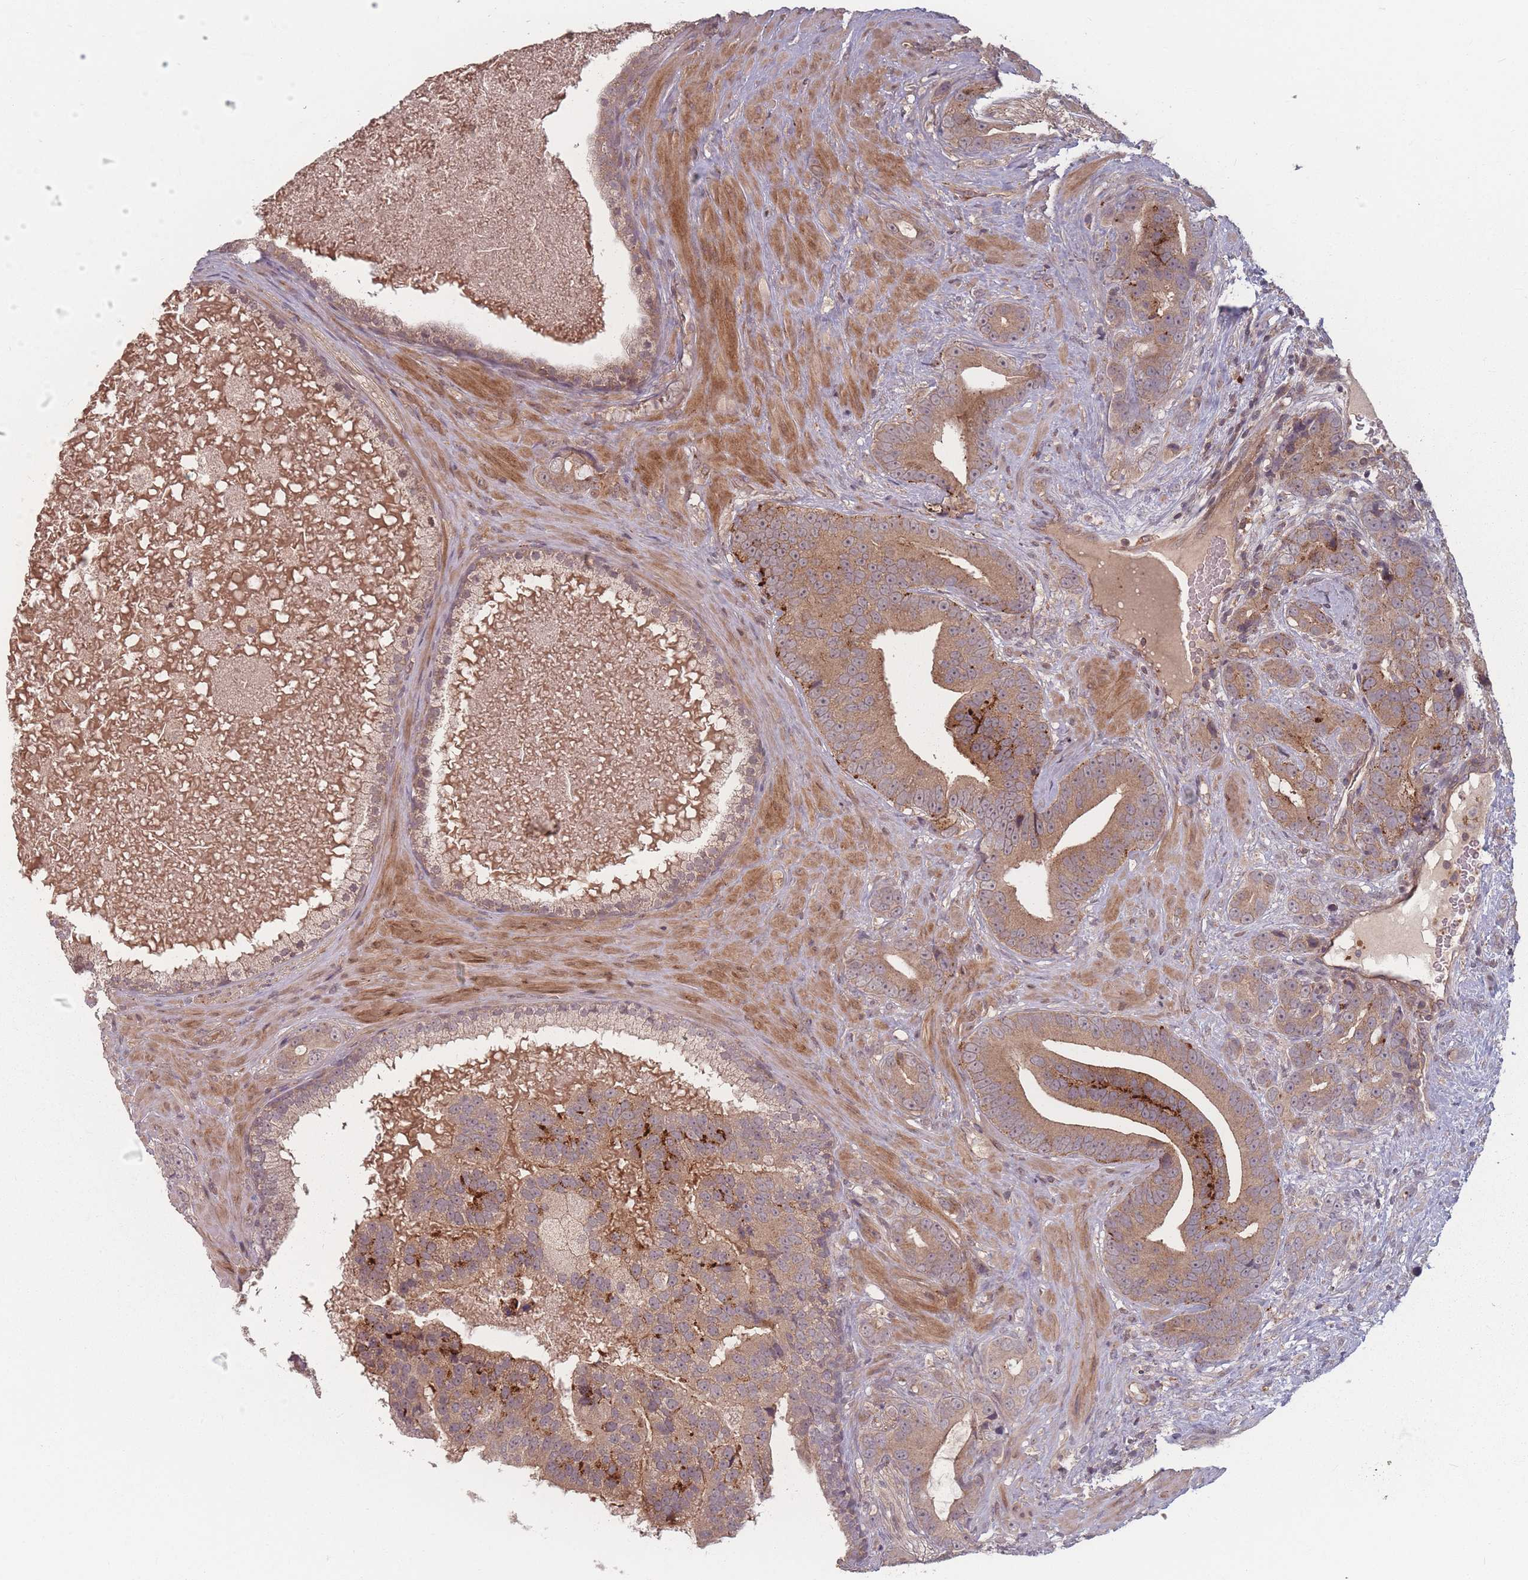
{"staining": {"intensity": "moderate", "quantity": ">75%", "location": "cytoplasmic/membranous"}, "tissue": "prostate cancer", "cell_type": "Tumor cells", "image_type": "cancer", "snomed": [{"axis": "morphology", "description": "Adenocarcinoma, High grade"}, {"axis": "topography", "description": "Prostate"}], "caption": "Prostate cancer (high-grade adenocarcinoma) was stained to show a protein in brown. There is medium levels of moderate cytoplasmic/membranous staining in about >75% of tumor cells. (Brightfield microscopy of DAB IHC at high magnification).", "gene": "HAGH", "patient": {"sex": "male", "age": 55}}